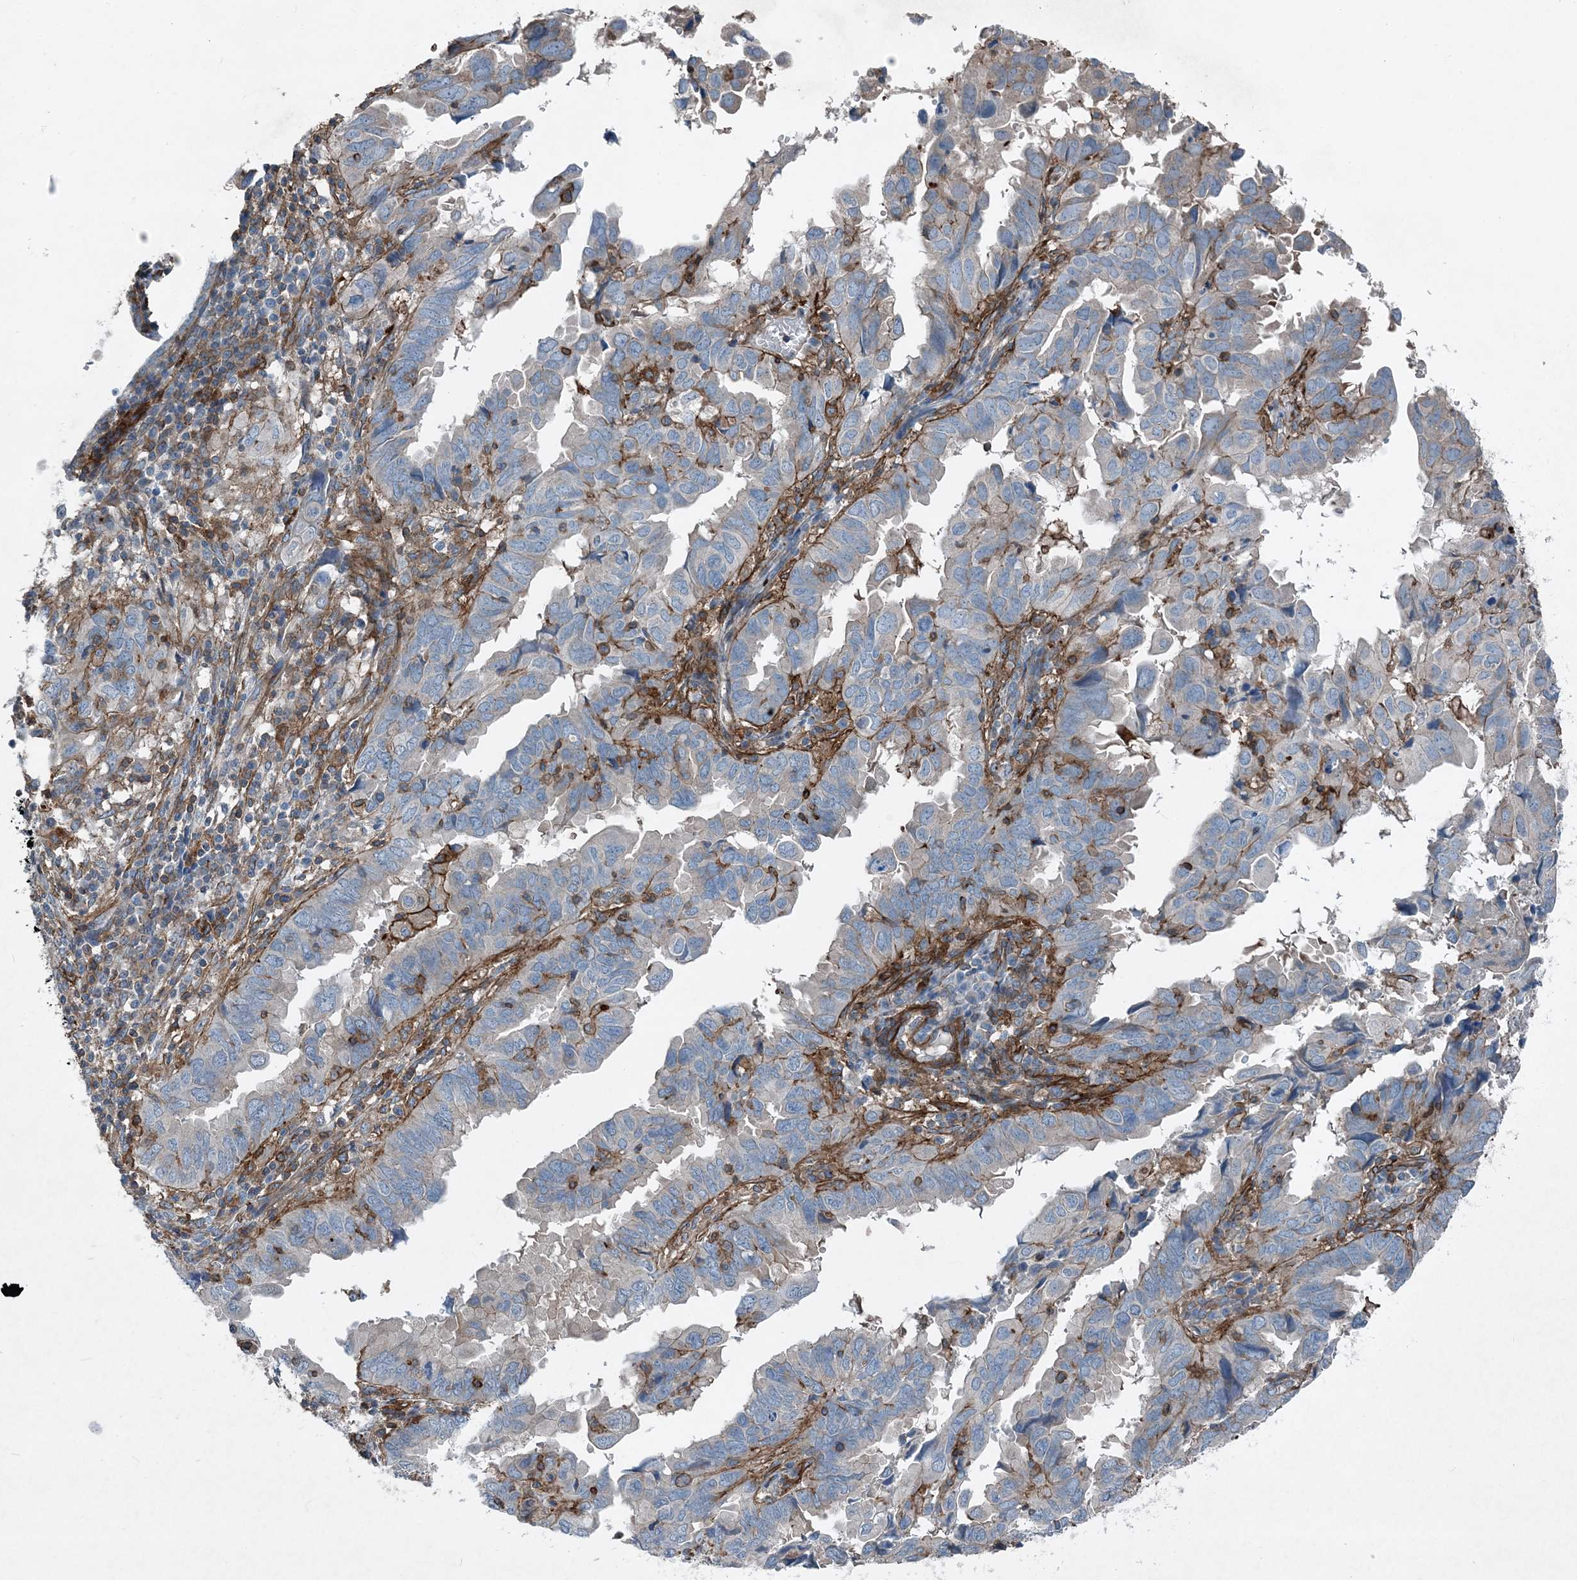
{"staining": {"intensity": "negative", "quantity": "none", "location": "none"}, "tissue": "endometrial cancer", "cell_type": "Tumor cells", "image_type": "cancer", "snomed": [{"axis": "morphology", "description": "Adenocarcinoma, NOS"}, {"axis": "topography", "description": "Uterus"}], "caption": "Endometrial cancer was stained to show a protein in brown. There is no significant staining in tumor cells. The staining is performed using DAB (3,3'-diaminobenzidine) brown chromogen with nuclei counter-stained in using hematoxylin.", "gene": "DGUOK", "patient": {"sex": "female", "age": 77}}